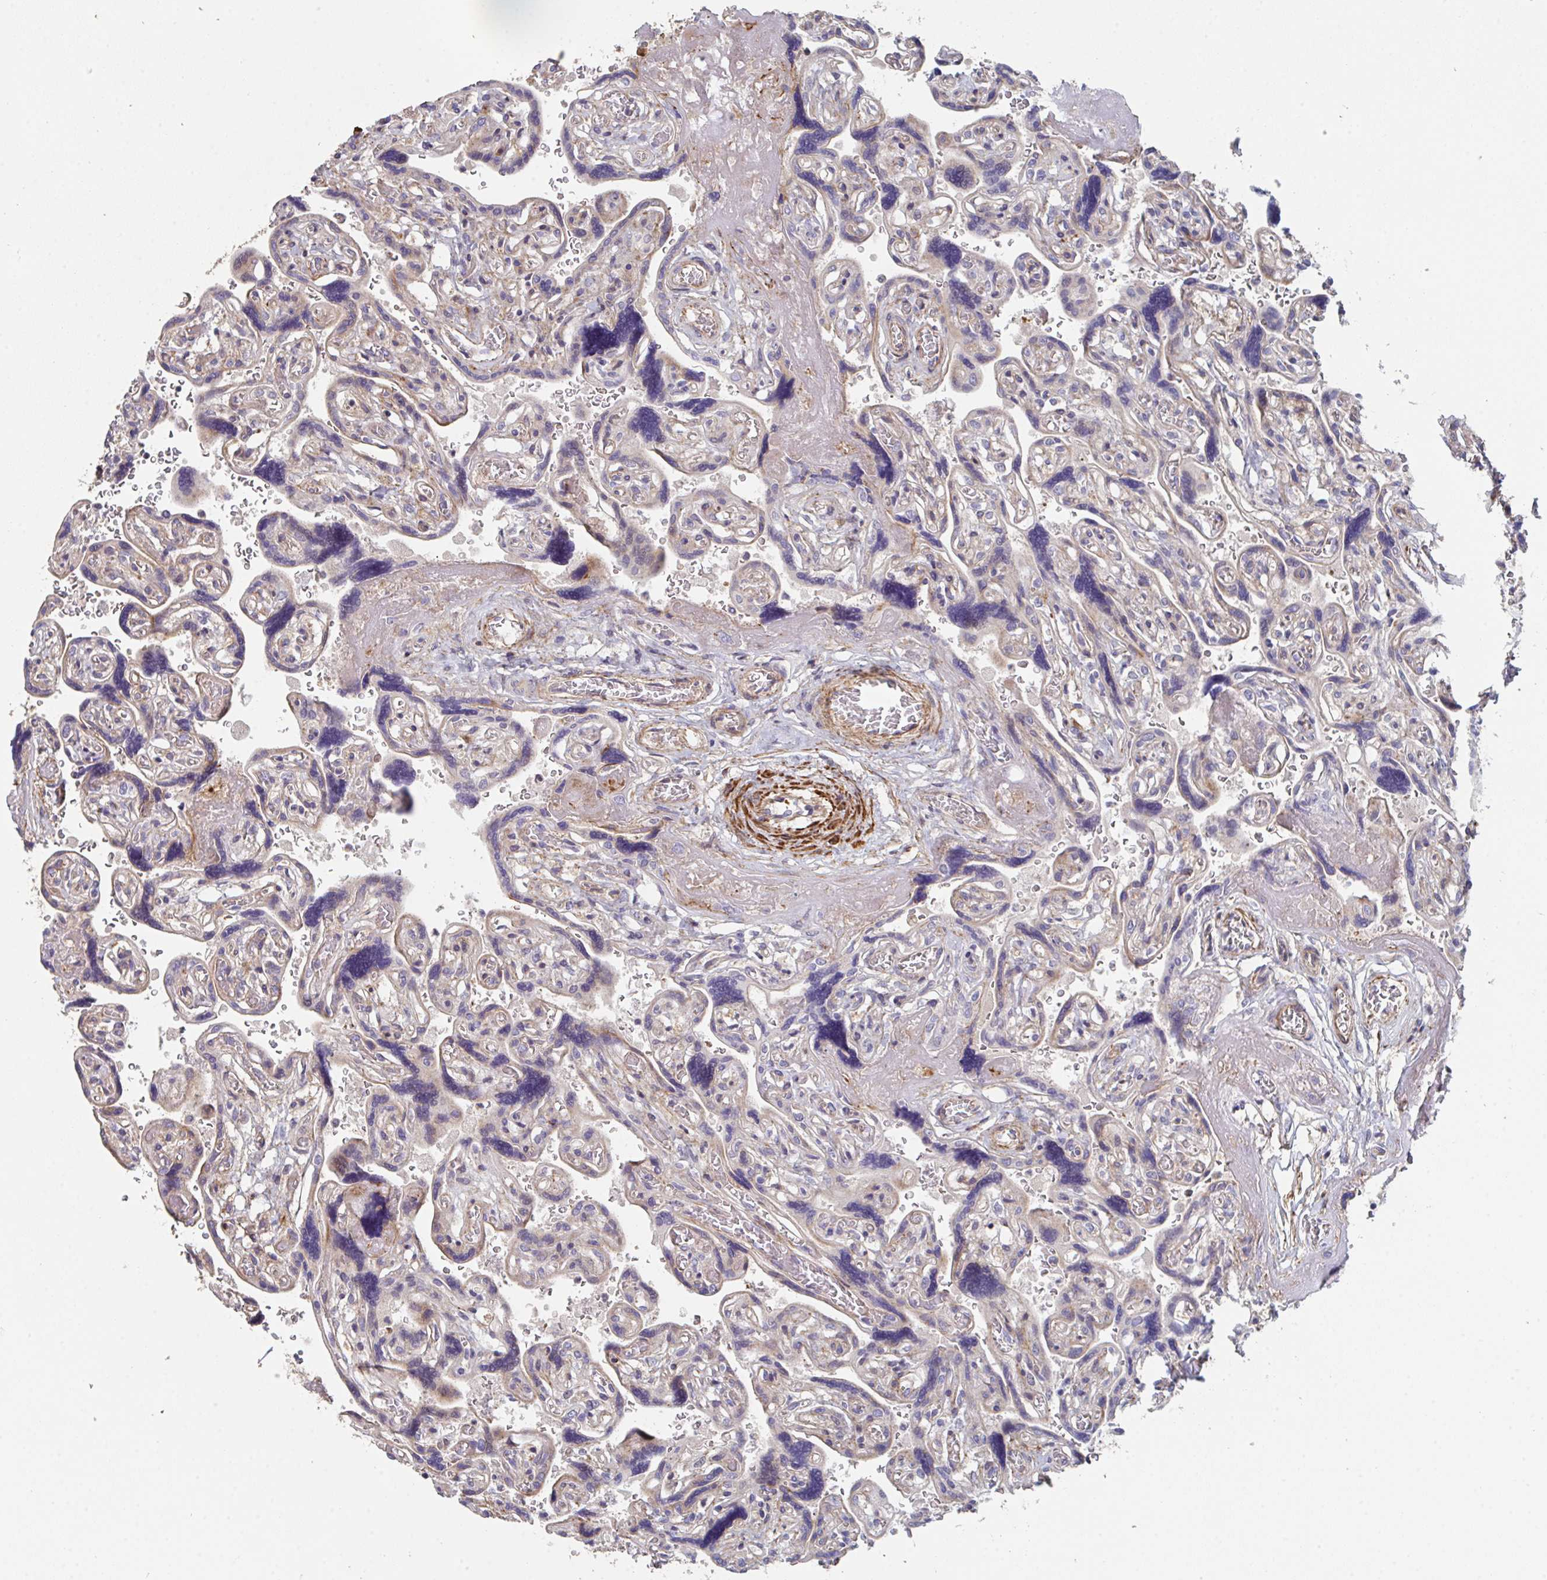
{"staining": {"intensity": "negative", "quantity": "none", "location": "none"}, "tissue": "placenta", "cell_type": "Decidual cells", "image_type": "normal", "snomed": [{"axis": "morphology", "description": "Normal tissue, NOS"}, {"axis": "topography", "description": "Placenta"}], "caption": "DAB (3,3'-diaminobenzidine) immunohistochemical staining of normal placenta reveals no significant expression in decidual cells.", "gene": "FZD2", "patient": {"sex": "female", "age": 32}}